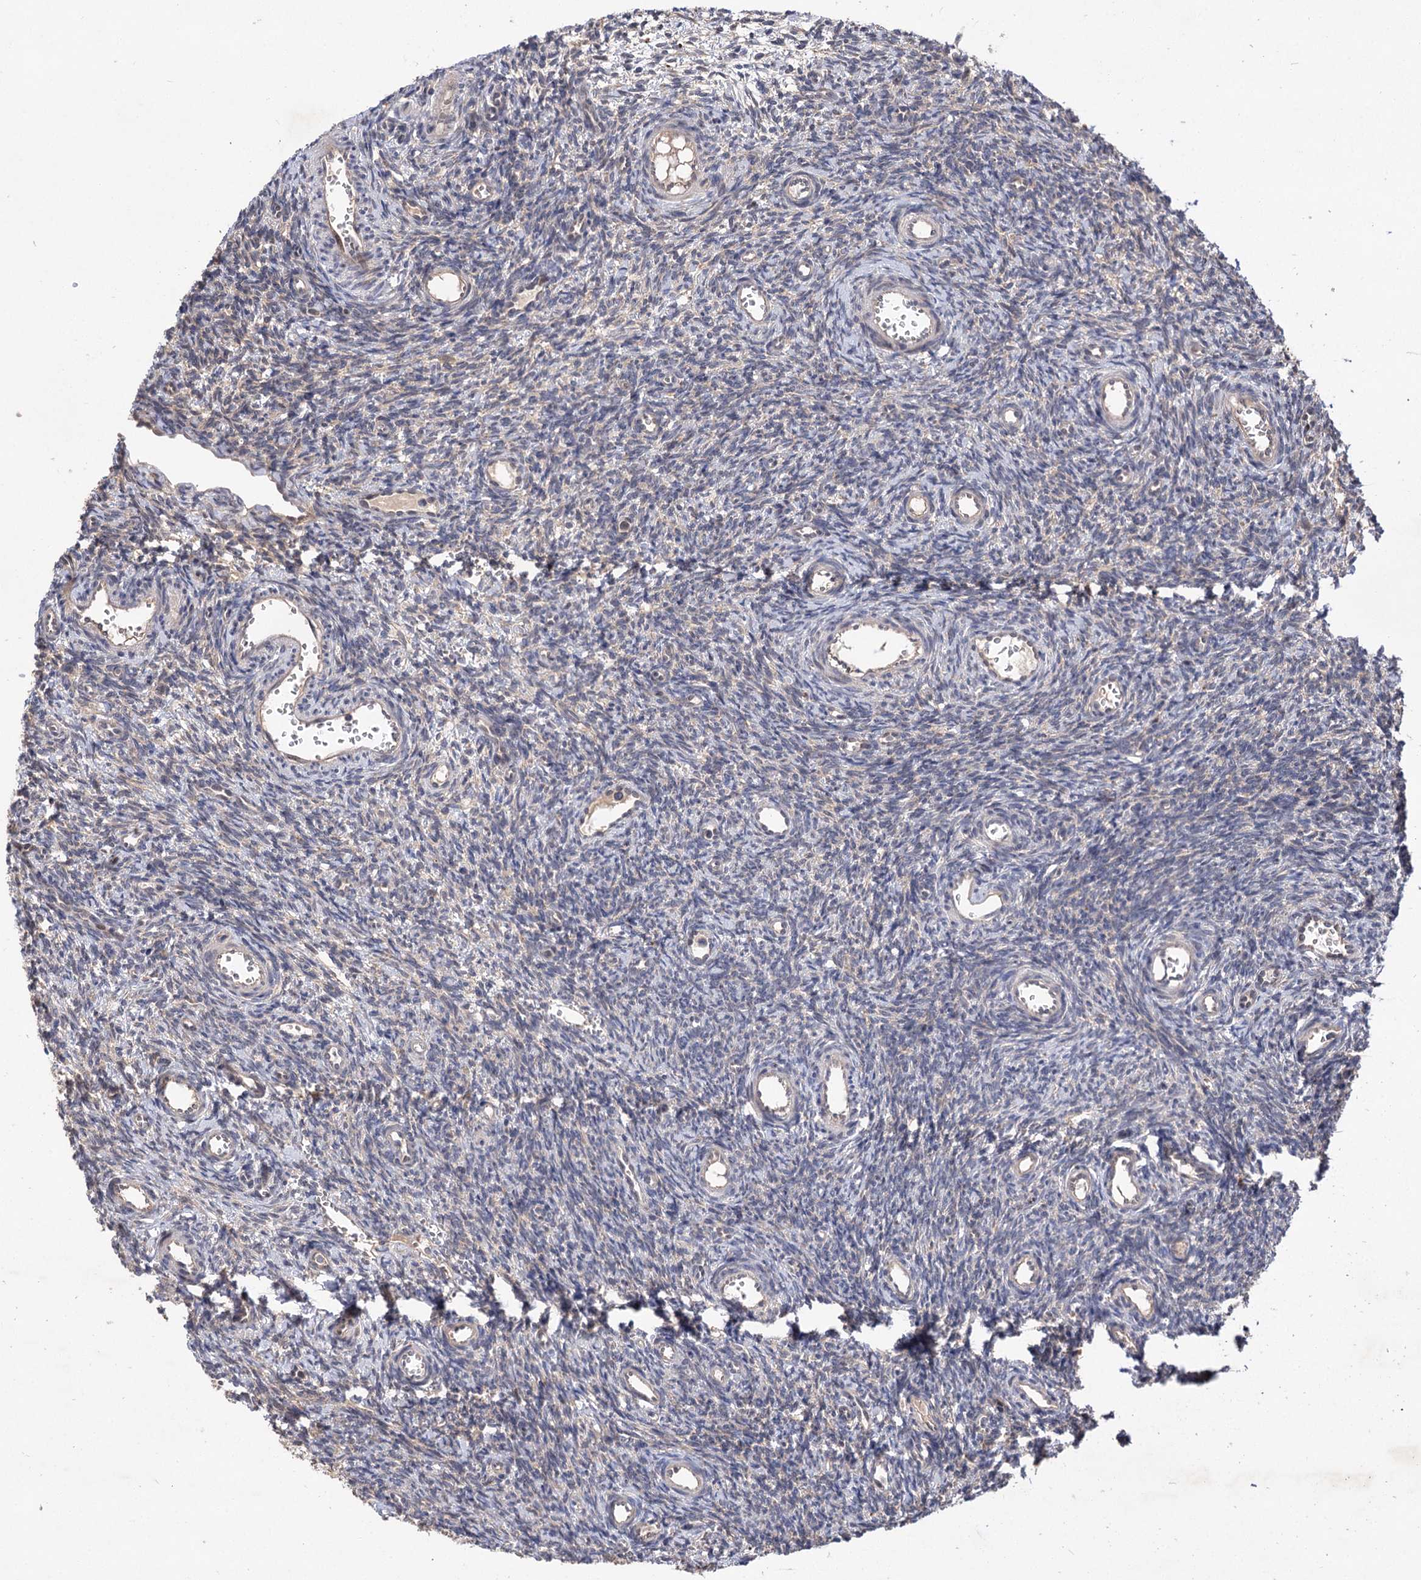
{"staining": {"intensity": "negative", "quantity": "none", "location": "none"}, "tissue": "ovary", "cell_type": "Ovarian stroma cells", "image_type": "normal", "snomed": [{"axis": "morphology", "description": "Normal tissue, NOS"}, {"axis": "topography", "description": "Ovary"}], "caption": "Histopathology image shows no protein expression in ovarian stroma cells of unremarkable ovary. Nuclei are stained in blue.", "gene": "FBXW8", "patient": {"sex": "female", "age": 39}}